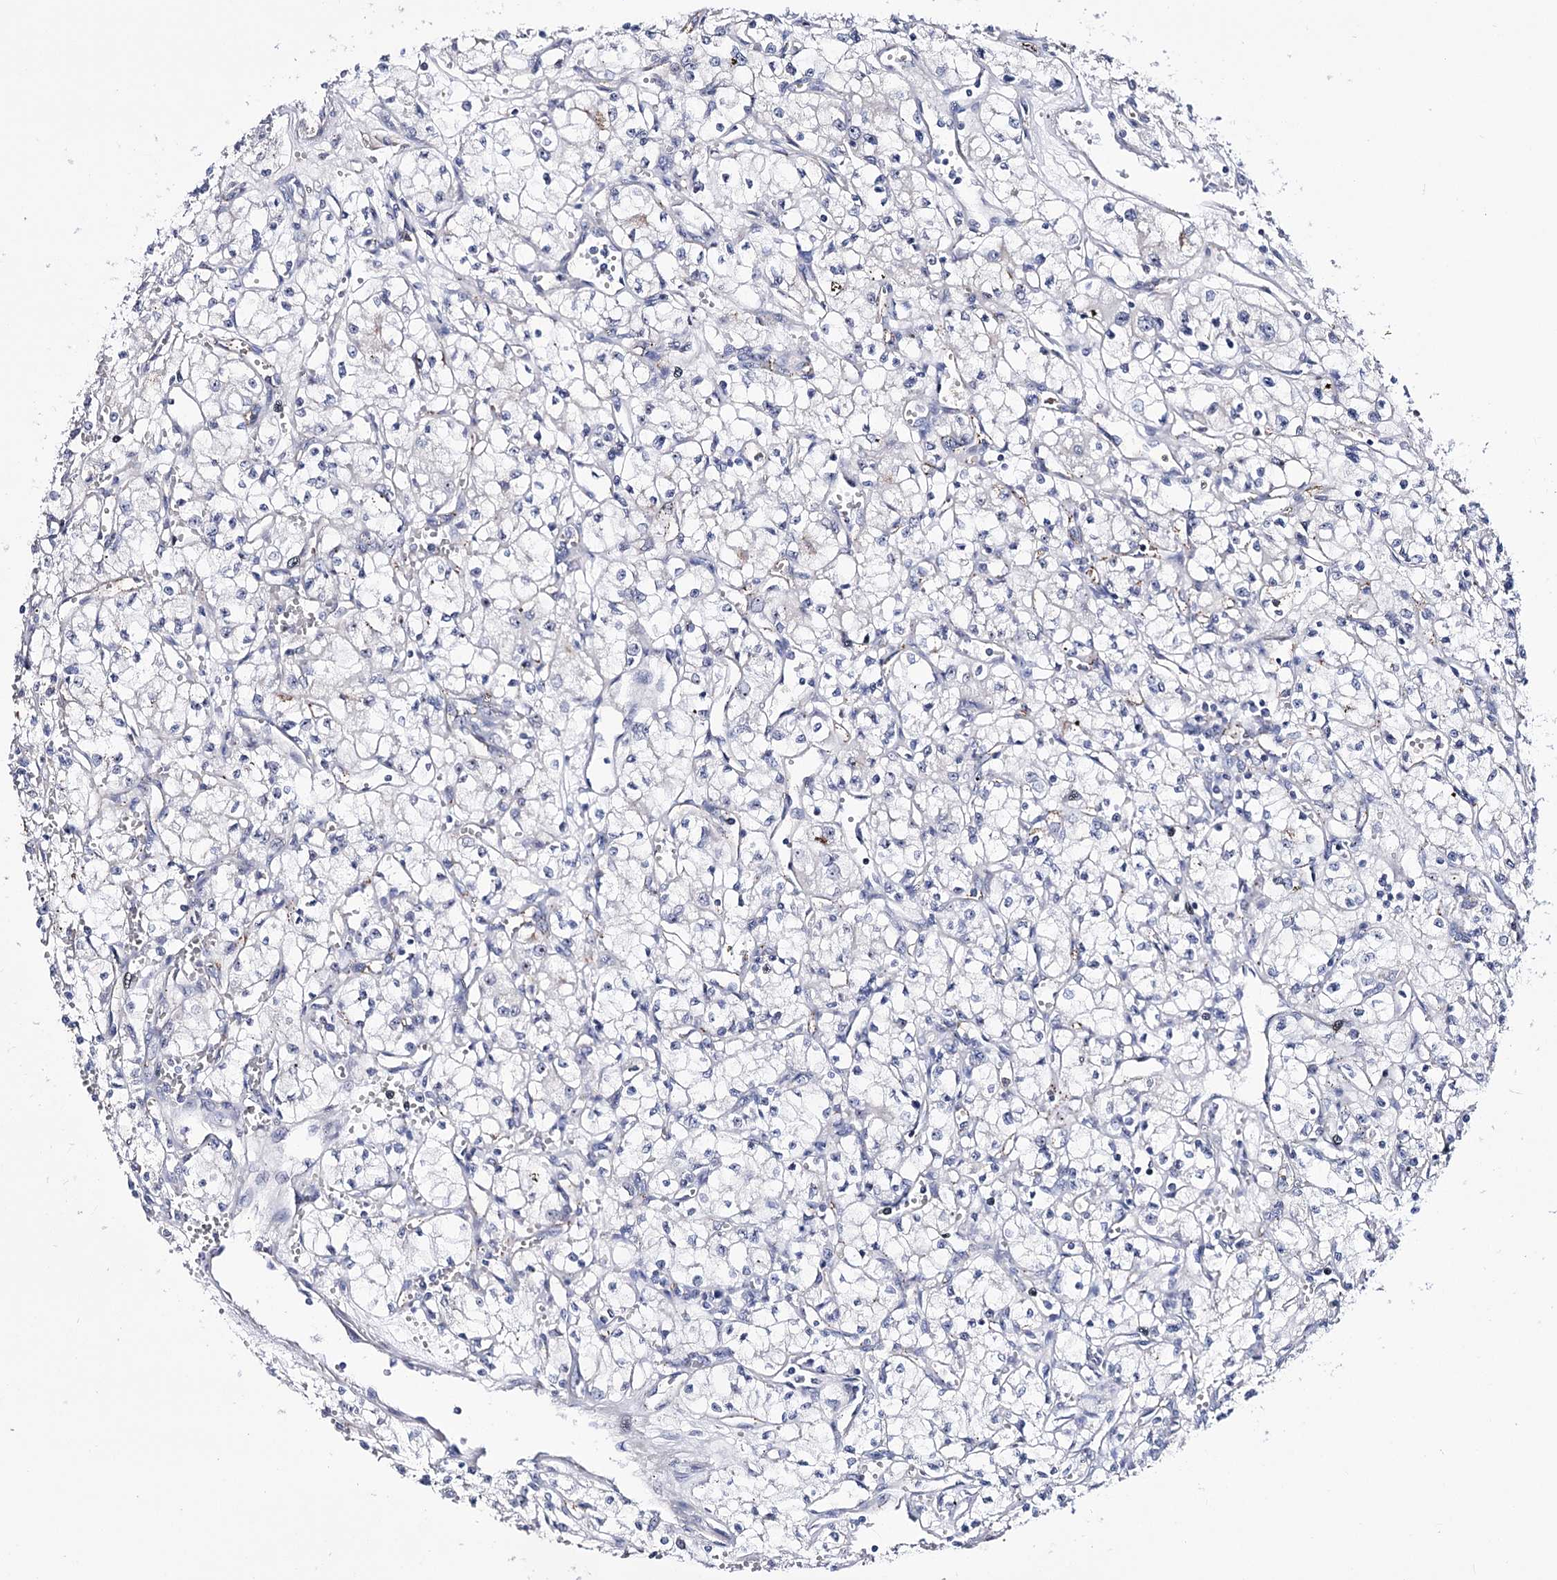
{"staining": {"intensity": "negative", "quantity": "none", "location": "none"}, "tissue": "renal cancer", "cell_type": "Tumor cells", "image_type": "cancer", "snomed": [{"axis": "morphology", "description": "Adenocarcinoma, NOS"}, {"axis": "topography", "description": "Kidney"}], "caption": "Adenocarcinoma (renal) stained for a protein using immunohistochemistry reveals no positivity tumor cells.", "gene": "PCGF5", "patient": {"sex": "male", "age": 59}}